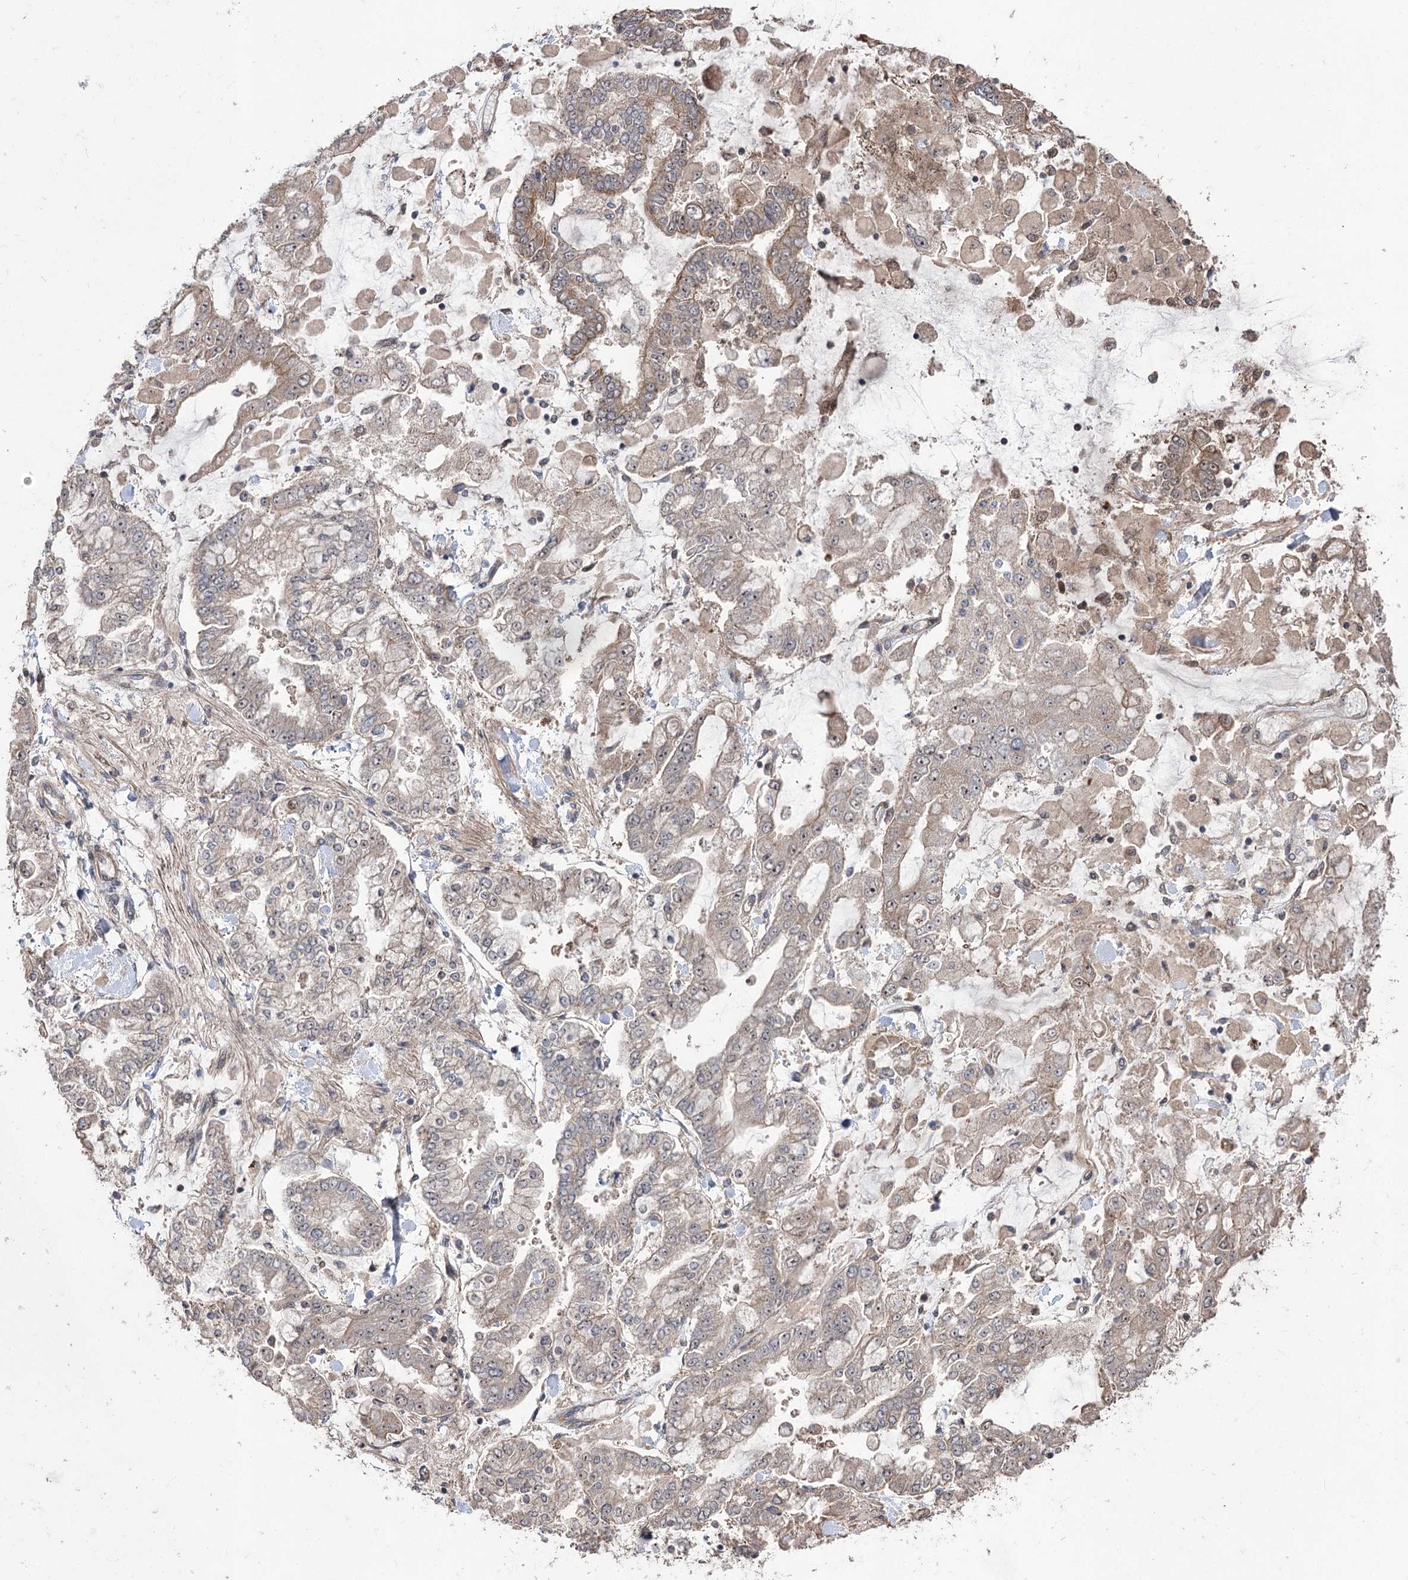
{"staining": {"intensity": "weak", "quantity": ">75%", "location": "cytoplasmic/membranous,nuclear"}, "tissue": "stomach cancer", "cell_type": "Tumor cells", "image_type": "cancer", "snomed": [{"axis": "morphology", "description": "Normal tissue, NOS"}, {"axis": "morphology", "description": "Adenocarcinoma, NOS"}, {"axis": "topography", "description": "Stomach, upper"}, {"axis": "topography", "description": "Stomach"}], "caption": "Immunohistochemical staining of adenocarcinoma (stomach) shows weak cytoplasmic/membranous and nuclear protein staining in about >75% of tumor cells. The protein is shown in brown color, while the nuclei are stained blue.", "gene": "CPNE8", "patient": {"sex": "male", "age": 76}}